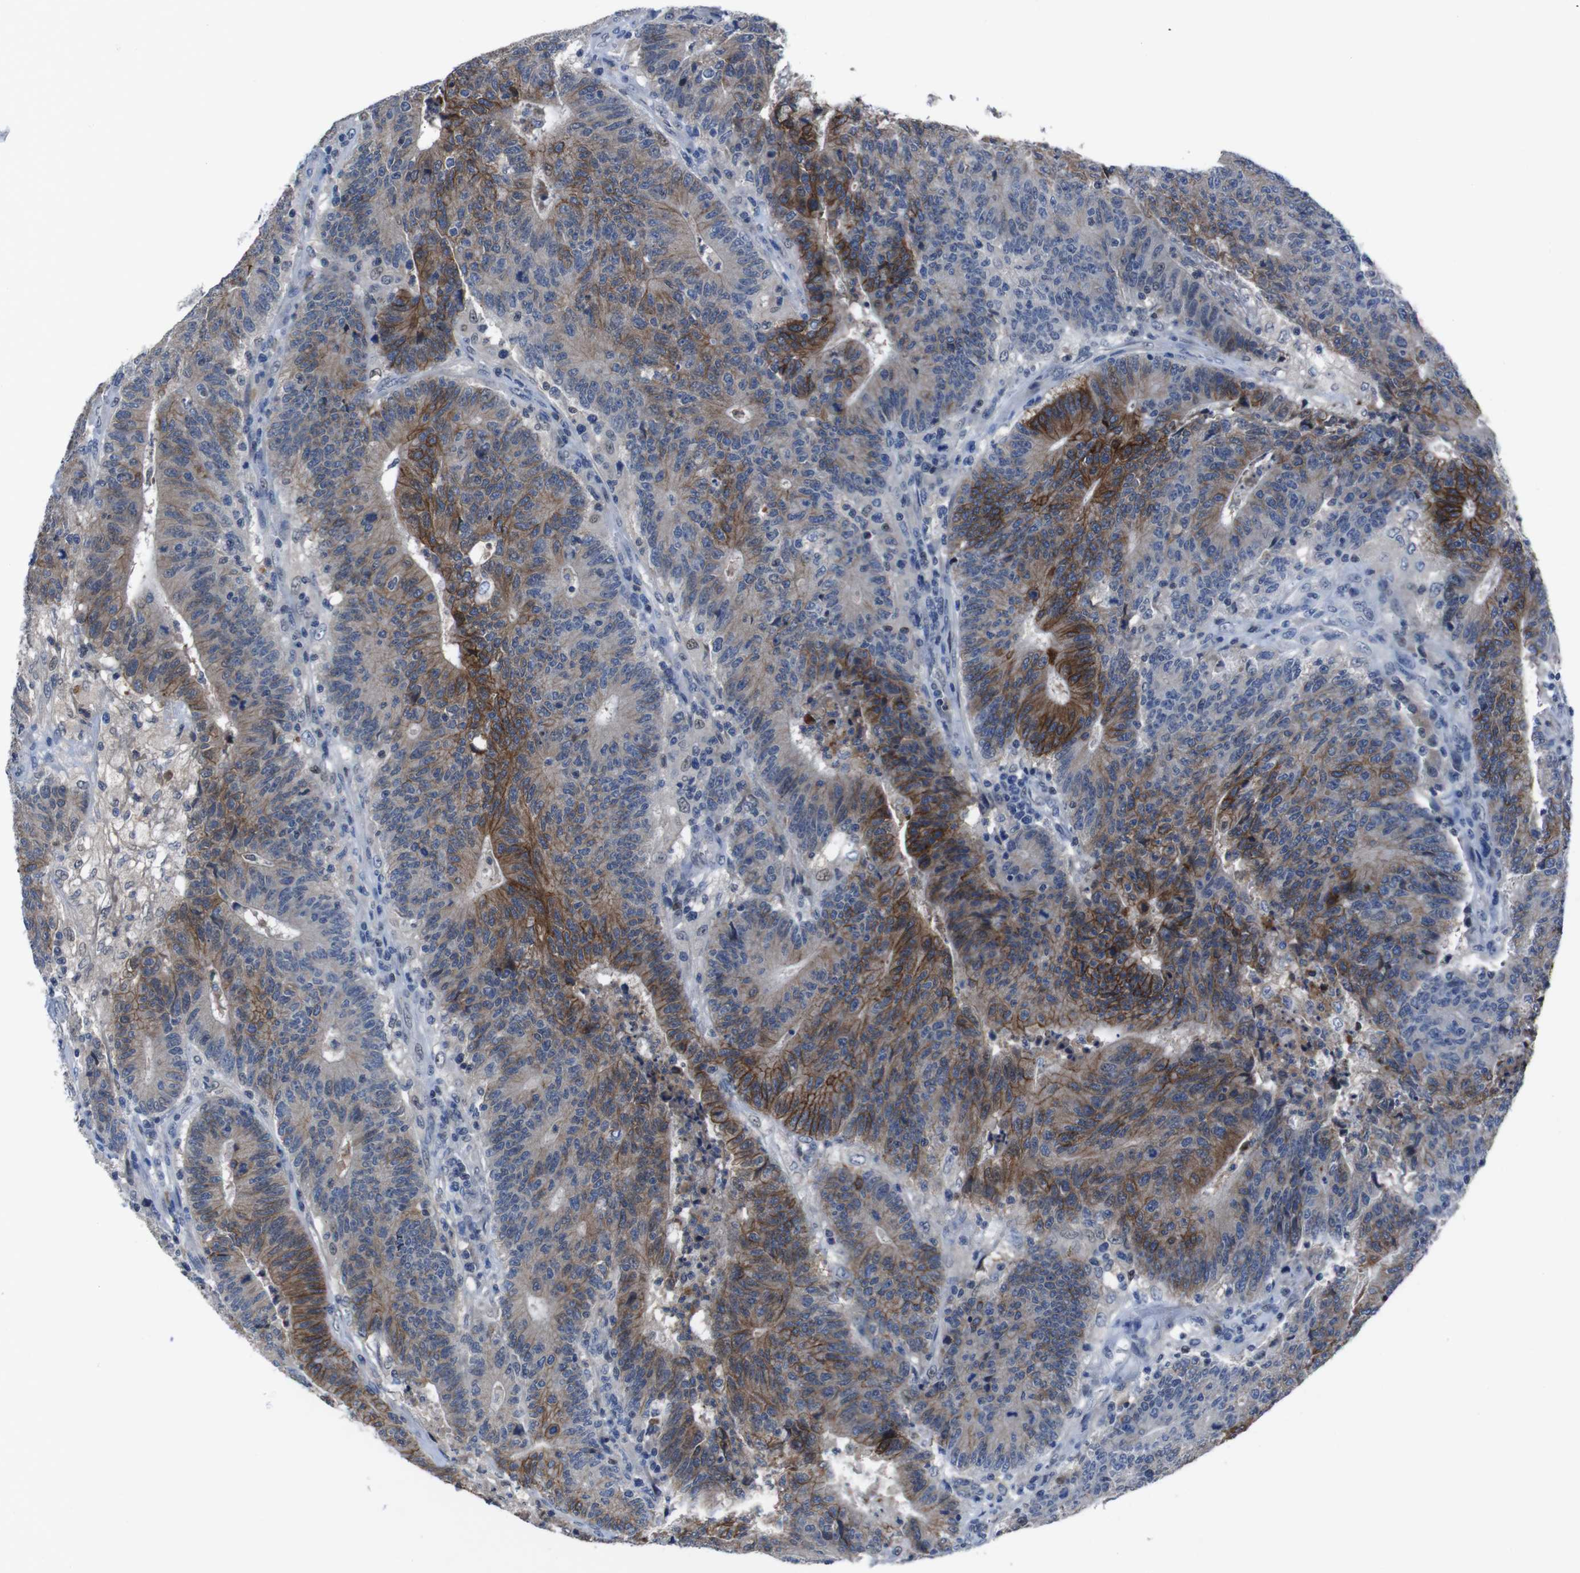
{"staining": {"intensity": "strong", "quantity": "25%-75%", "location": "cytoplasmic/membranous"}, "tissue": "colorectal cancer", "cell_type": "Tumor cells", "image_type": "cancer", "snomed": [{"axis": "morphology", "description": "Normal tissue, NOS"}, {"axis": "morphology", "description": "Adenocarcinoma, NOS"}, {"axis": "topography", "description": "Colon"}], "caption": "Protein expression by immunohistochemistry demonstrates strong cytoplasmic/membranous expression in about 25%-75% of tumor cells in colorectal cancer.", "gene": "SEMA4B", "patient": {"sex": "female", "age": 75}}